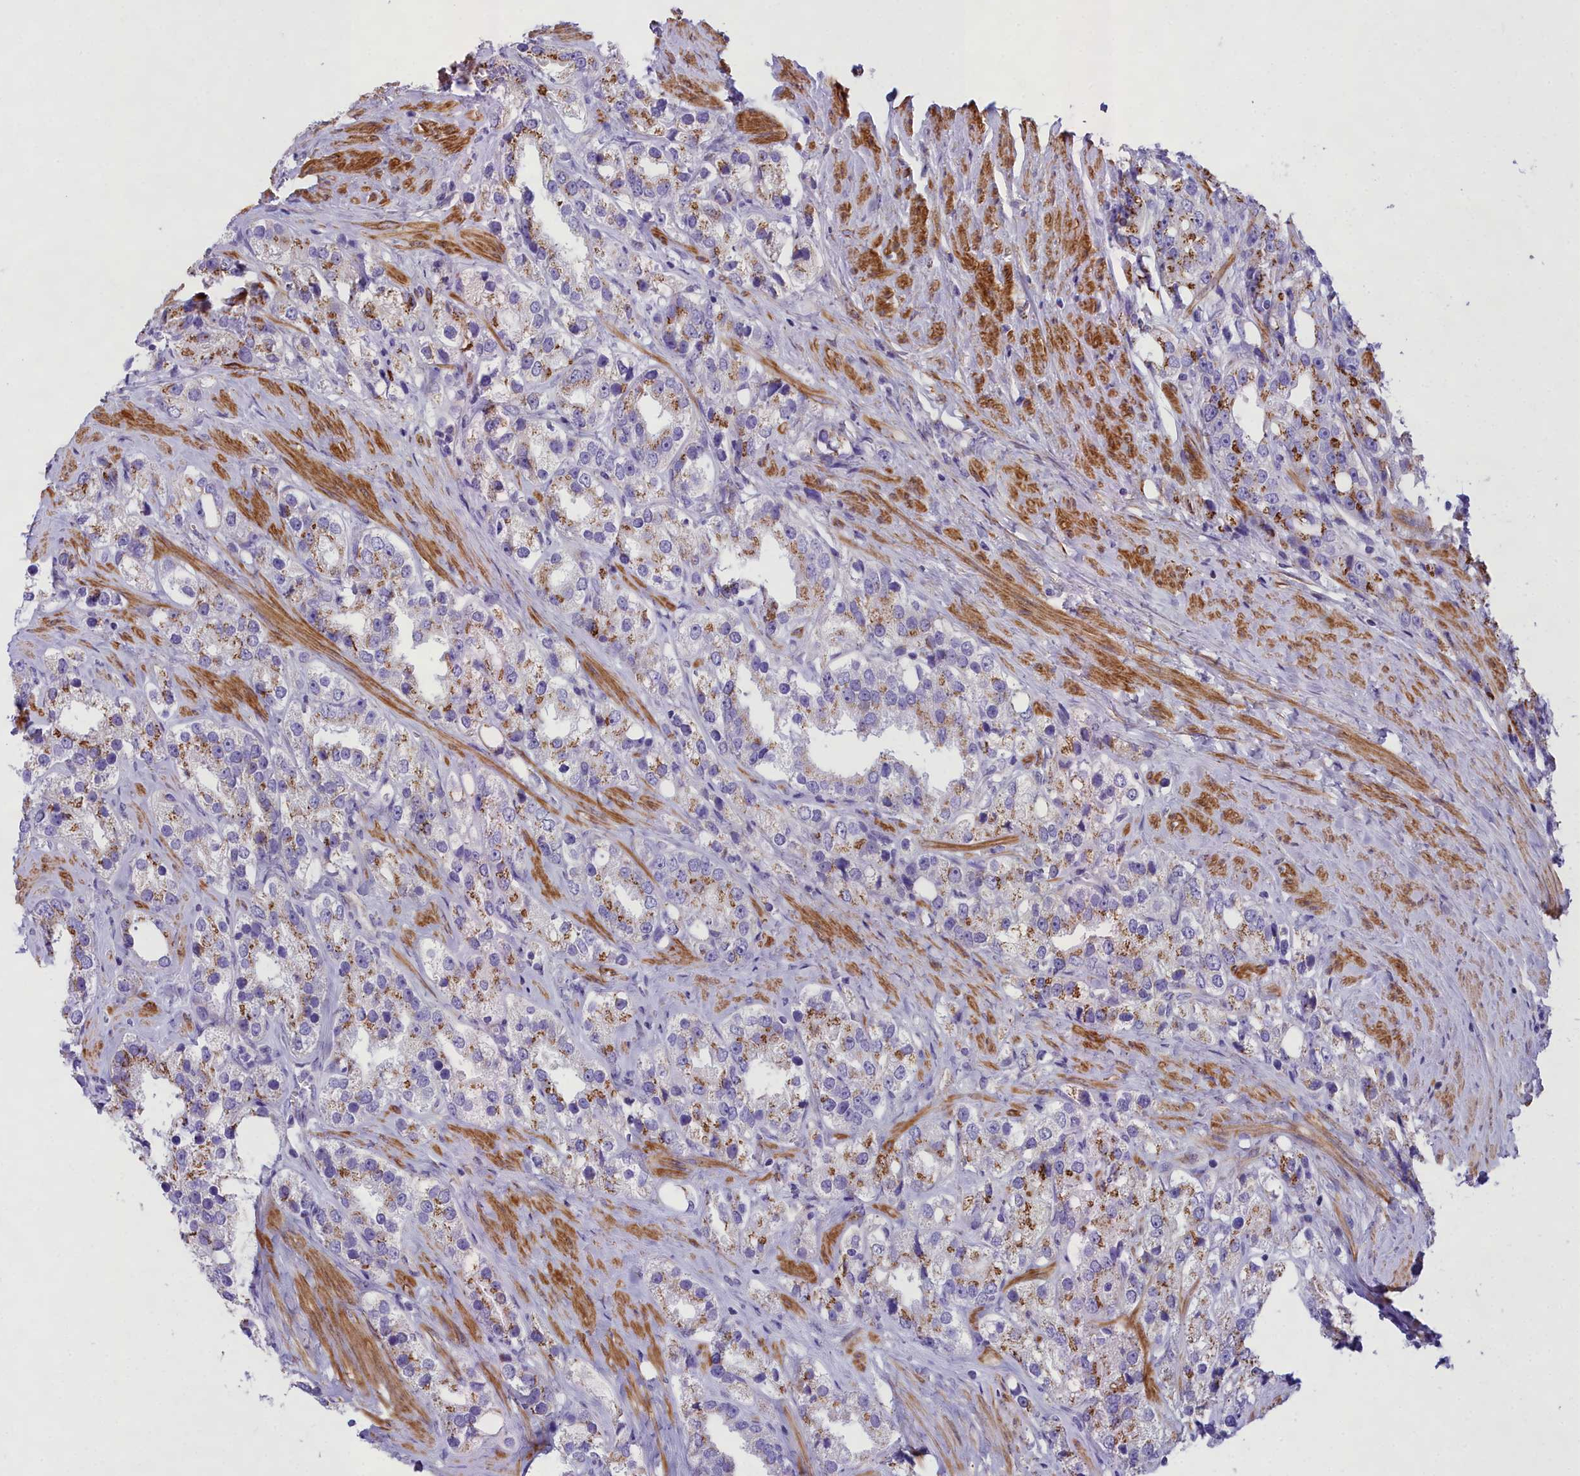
{"staining": {"intensity": "moderate", "quantity": "25%-75%", "location": "cytoplasmic/membranous"}, "tissue": "prostate cancer", "cell_type": "Tumor cells", "image_type": "cancer", "snomed": [{"axis": "morphology", "description": "Adenocarcinoma, NOS"}, {"axis": "topography", "description": "Prostate"}], "caption": "Prostate cancer tissue reveals moderate cytoplasmic/membranous expression in approximately 25%-75% of tumor cells", "gene": "GFRA1", "patient": {"sex": "male", "age": 79}}